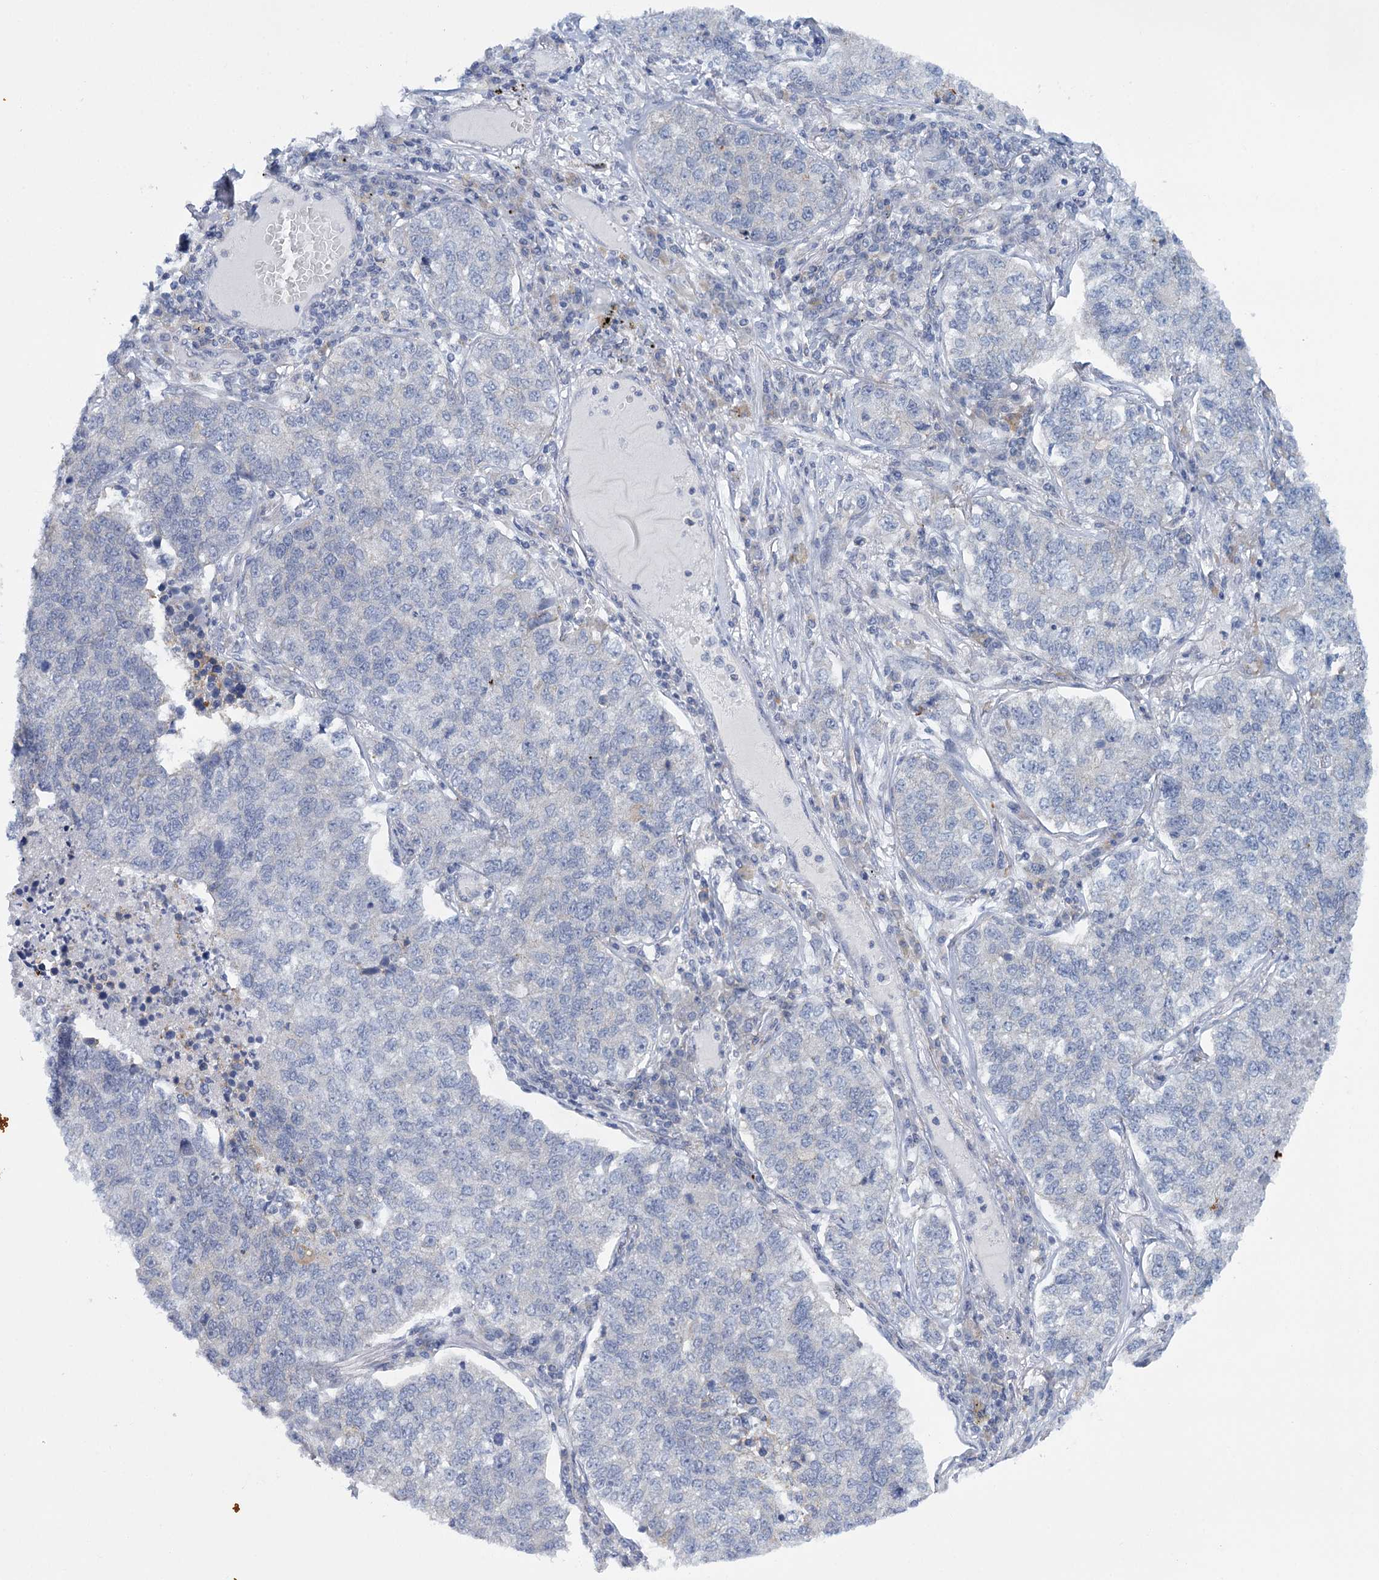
{"staining": {"intensity": "negative", "quantity": "none", "location": "none"}, "tissue": "lung cancer", "cell_type": "Tumor cells", "image_type": "cancer", "snomed": [{"axis": "morphology", "description": "Adenocarcinoma, NOS"}, {"axis": "topography", "description": "Lung"}], "caption": "Immunohistochemical staining of human adenocarcinoma (lung) displays no significant positivity in tumor cells.", "gene": "MBLAC2", "patient": {"sex": "male", "age": 49}}